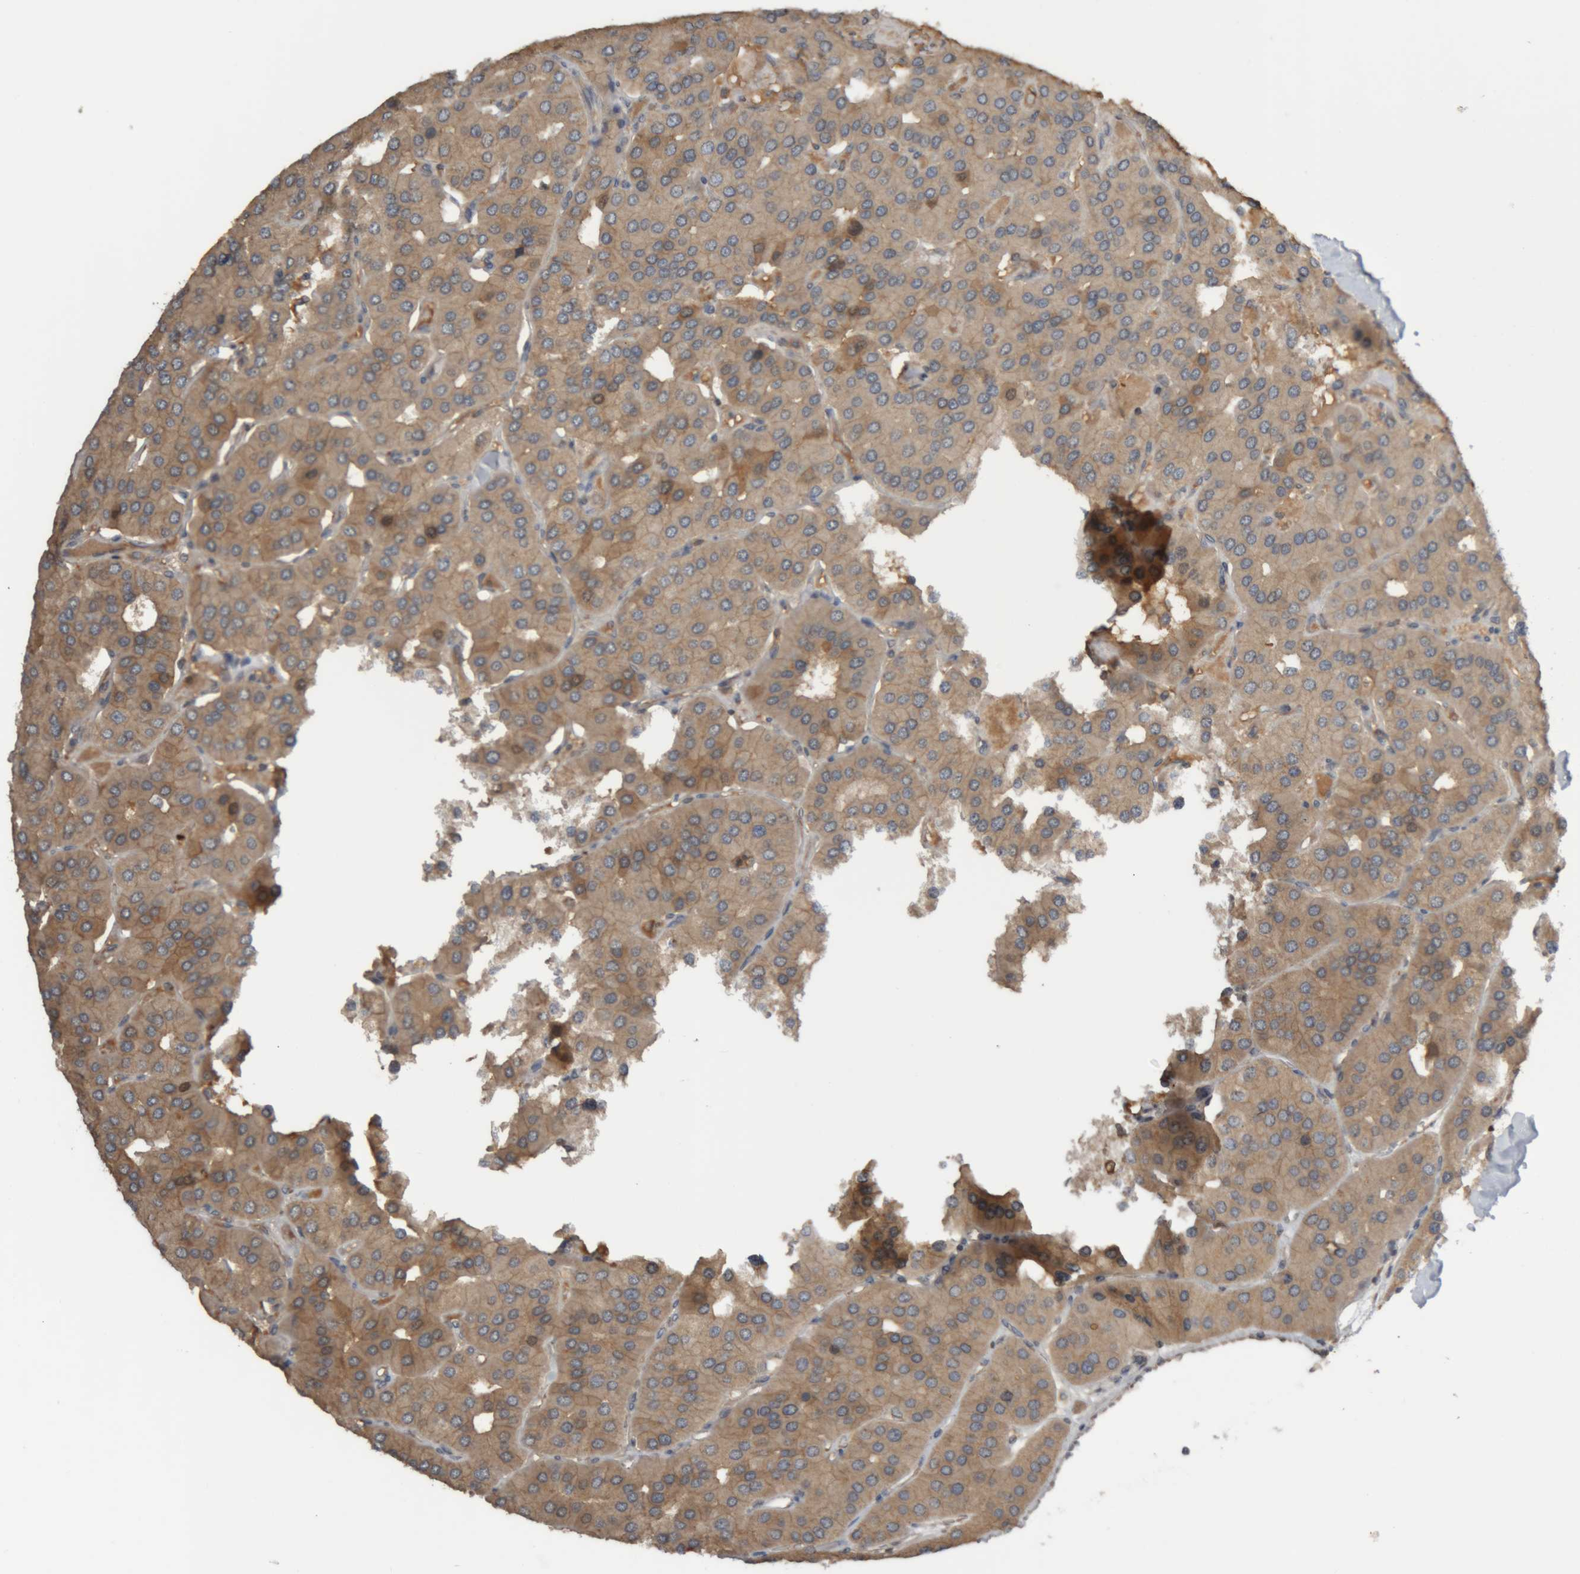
{"staining": {"intensity": "moderate", "quantity": ">75%", "location": "cytoplasmic/membranous"}, "tissue": "parathyroid gland", "cell_type": "Glandular cells", "image_type": "normal", "snomed": [{"axis": "morphology", "description": "Normal tissue, NOS"}, {"axis": "morphology", "description": "Adenoma, NOS"}, {"axis": "topography", "description": "Parathyroid gland"}], "caption": "Immunohistochemistry (IHC) (DAB (3,3'-diaminobenzidine)) staining of unremarkable parathyroid gland reveals moderate cytoplasmic/membranous protein expression in about >75% of glandular cells.", "gene": "TMED7", "patient": {"sex": "female", "age": 86}}